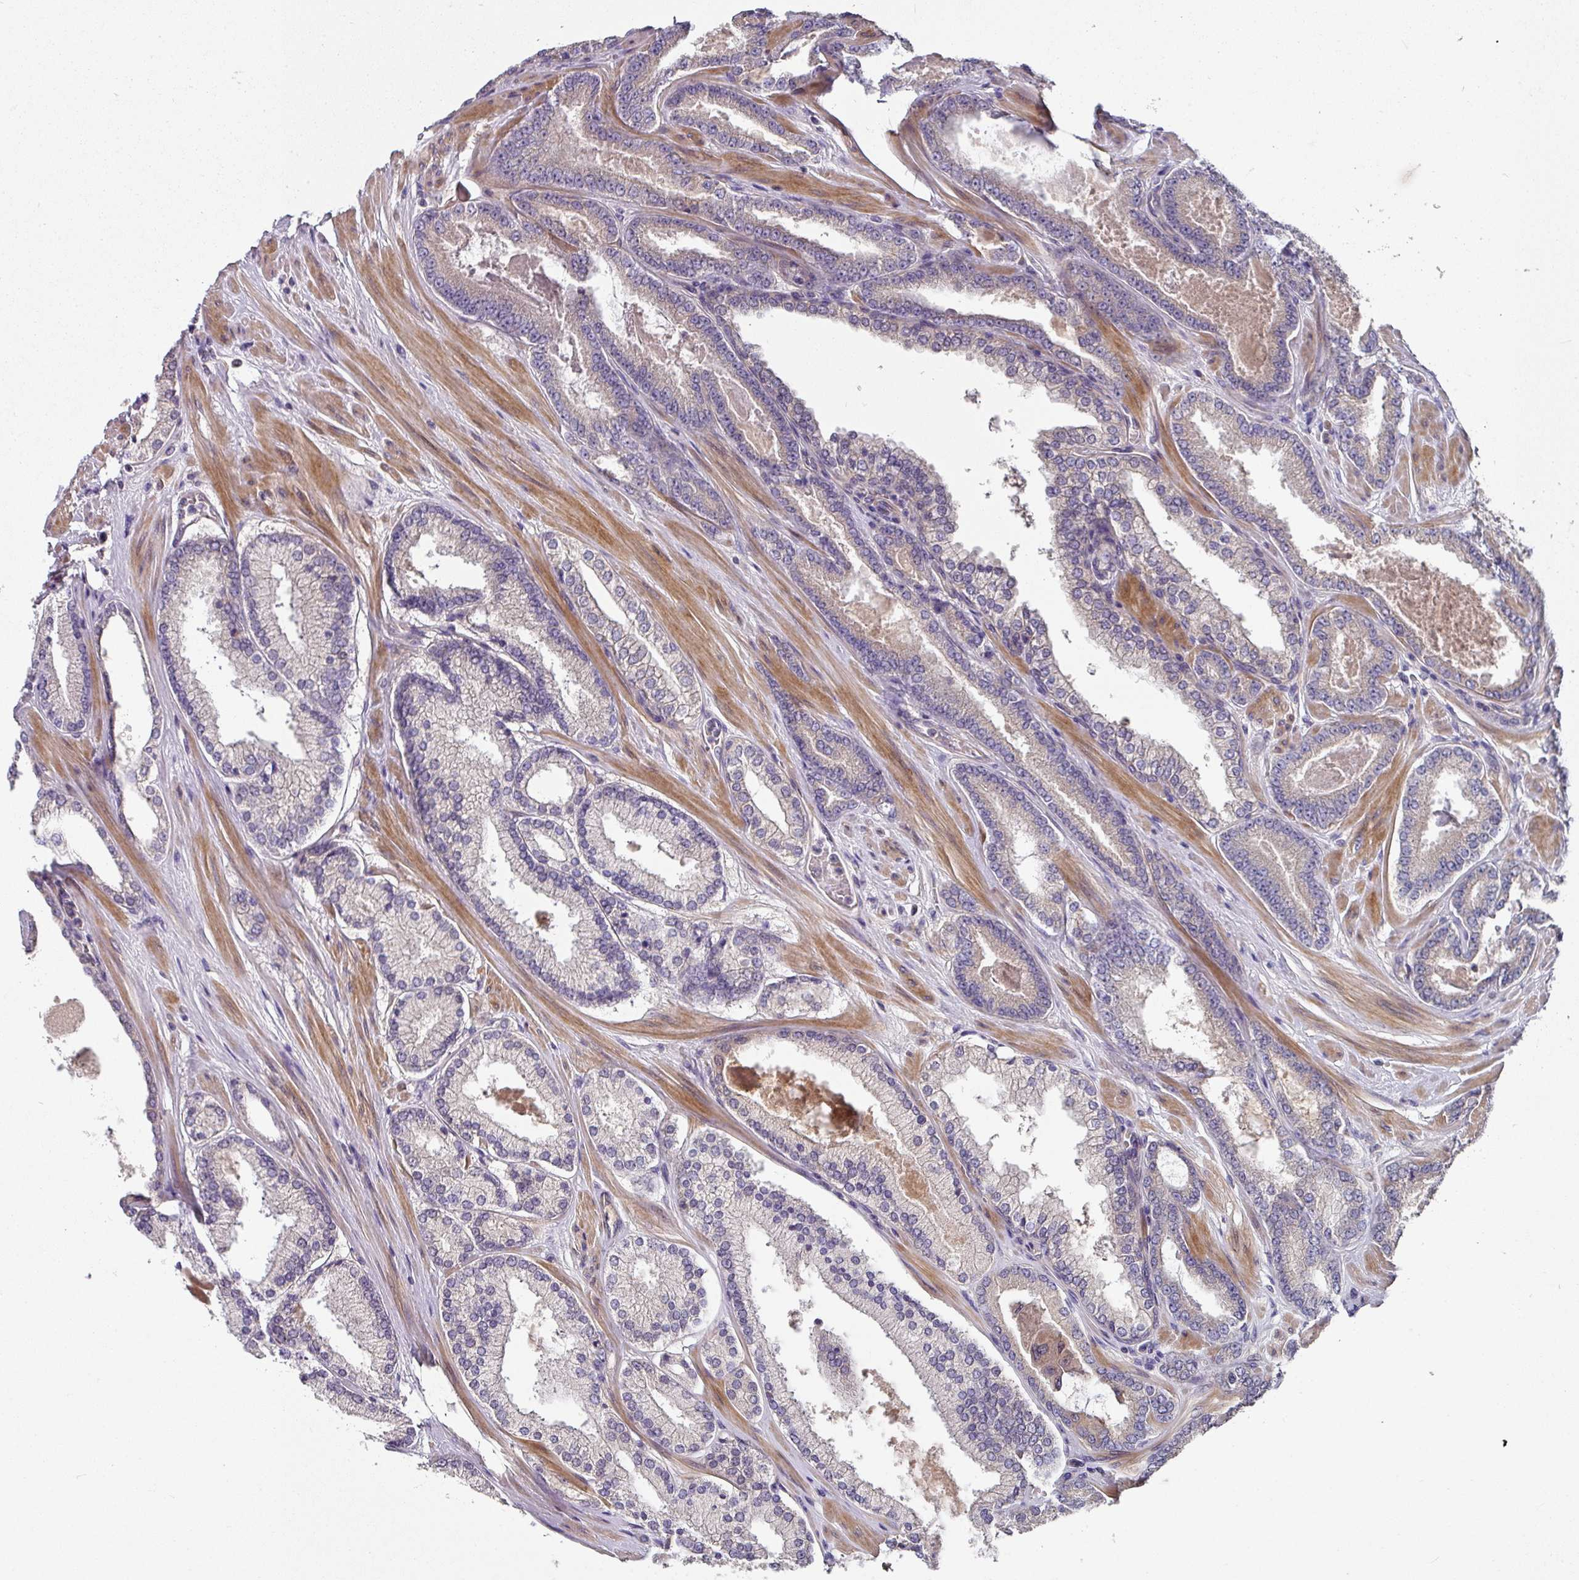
{"staining": {"intensity": "negative", "quantity": "none", "location": "none"}, "tissue": "prostate cancer", "cell_type": "Tumor cells", "image_type": "cancer", "snomed": [{"axis": "morphology", "description": "Adenocarcinoma, Low grade"}, {"axis": "topography", "description": "Prostate"}], "caption": "A histopathology image of human prostate adenocarcinoma (low-grade) is negative for staining in tumor cells.", "gene": "C4orf48", "patient": {"sex": "male", "age": 42}}